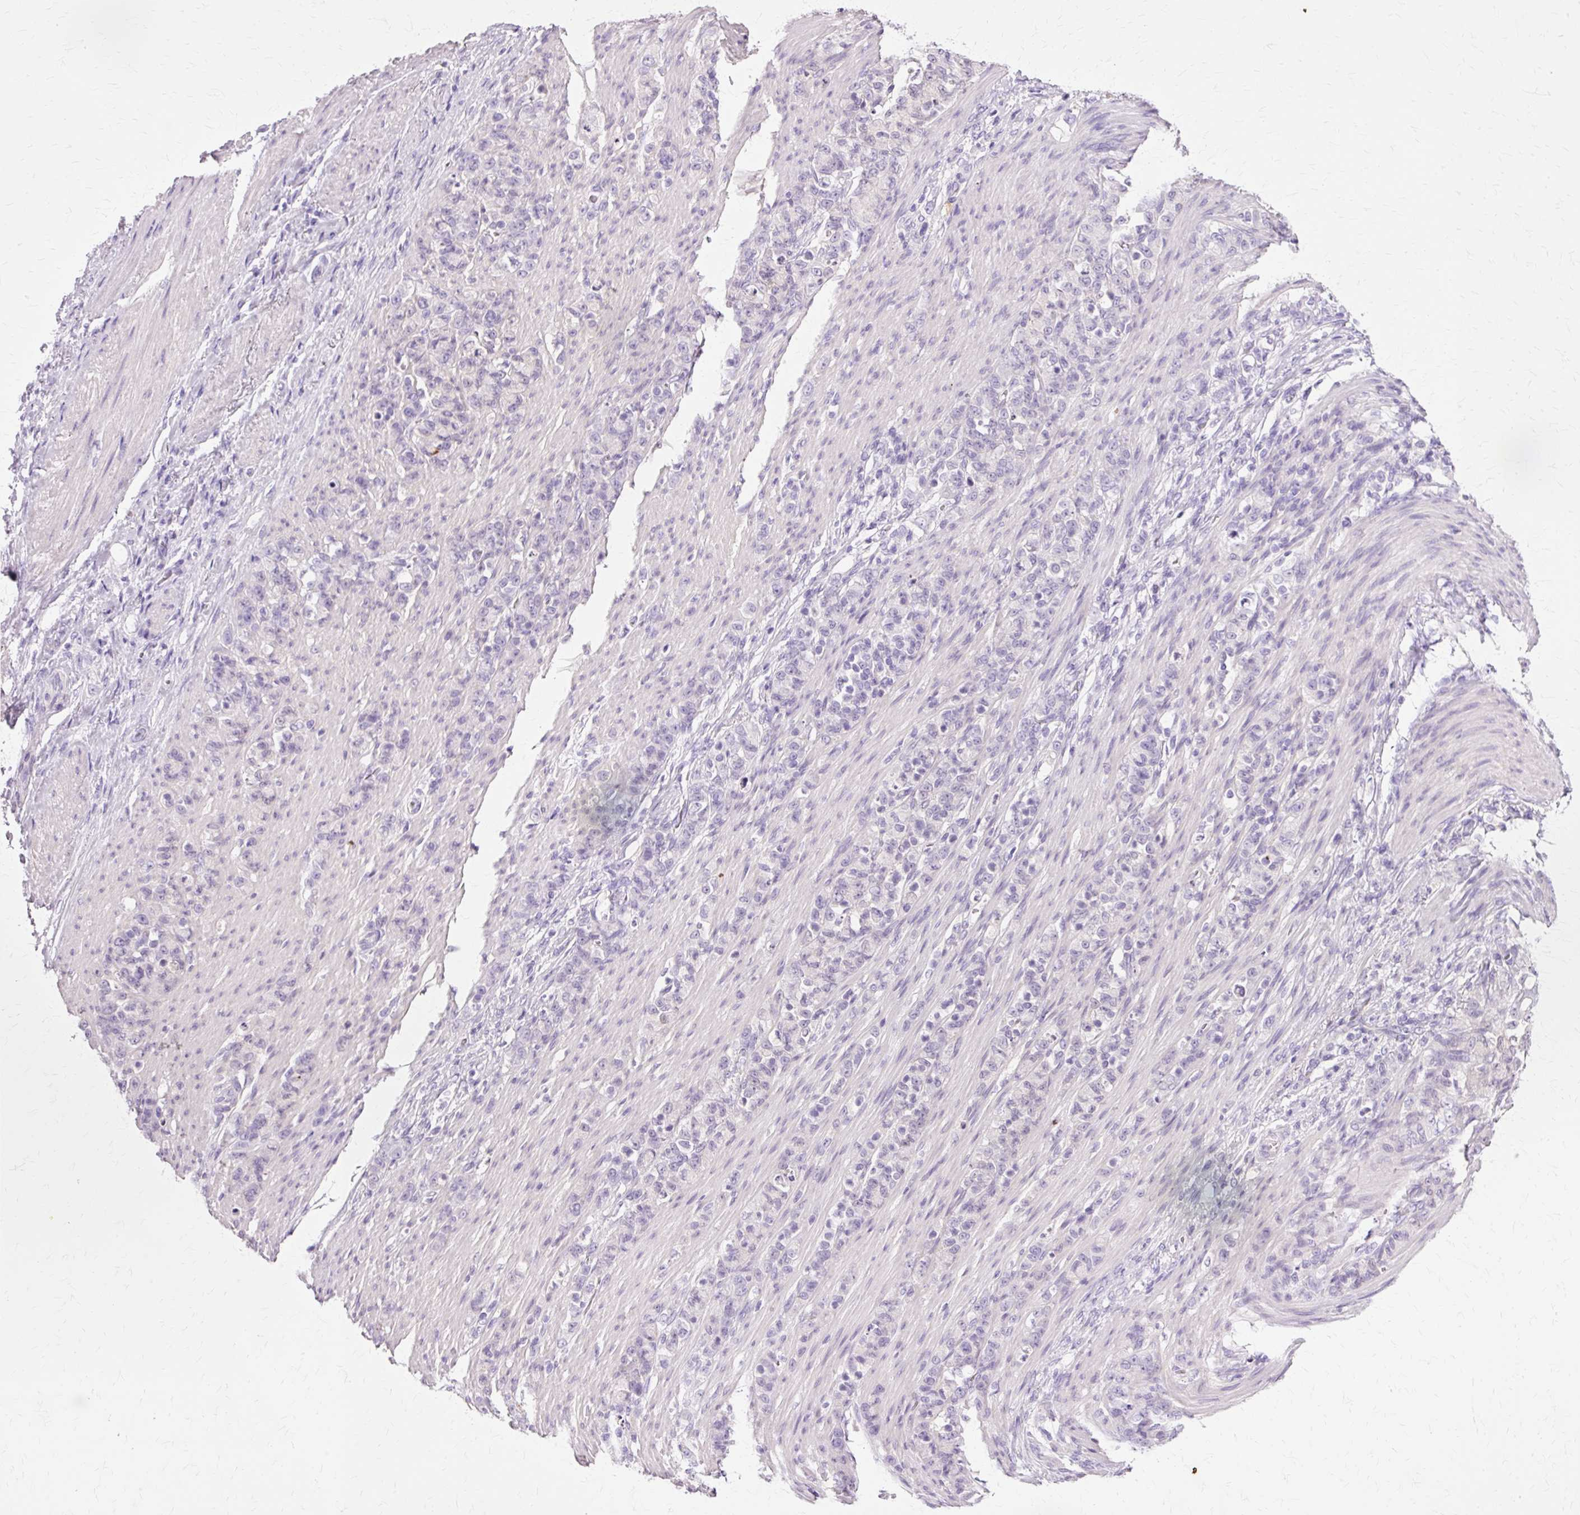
{"staining": {"intensity": "negative", "quantity": "none", "location": "none"}, "tissue": "stomach cancer", "cell_type": "Tumor cells", "image_type": "cancer", "snomed": [{"axis": "morphology", "description": "Adenocarcinoma, NOS"}, {"axis": "topography", "description": "Stomach"}], "caption": "High power microscopy image of an IHC image of adenocarcinoma (stomach), revealing no significant expression in tumor cells.", "gene": "VN1R2", "patient": {"sex": "female", "age": 79}}